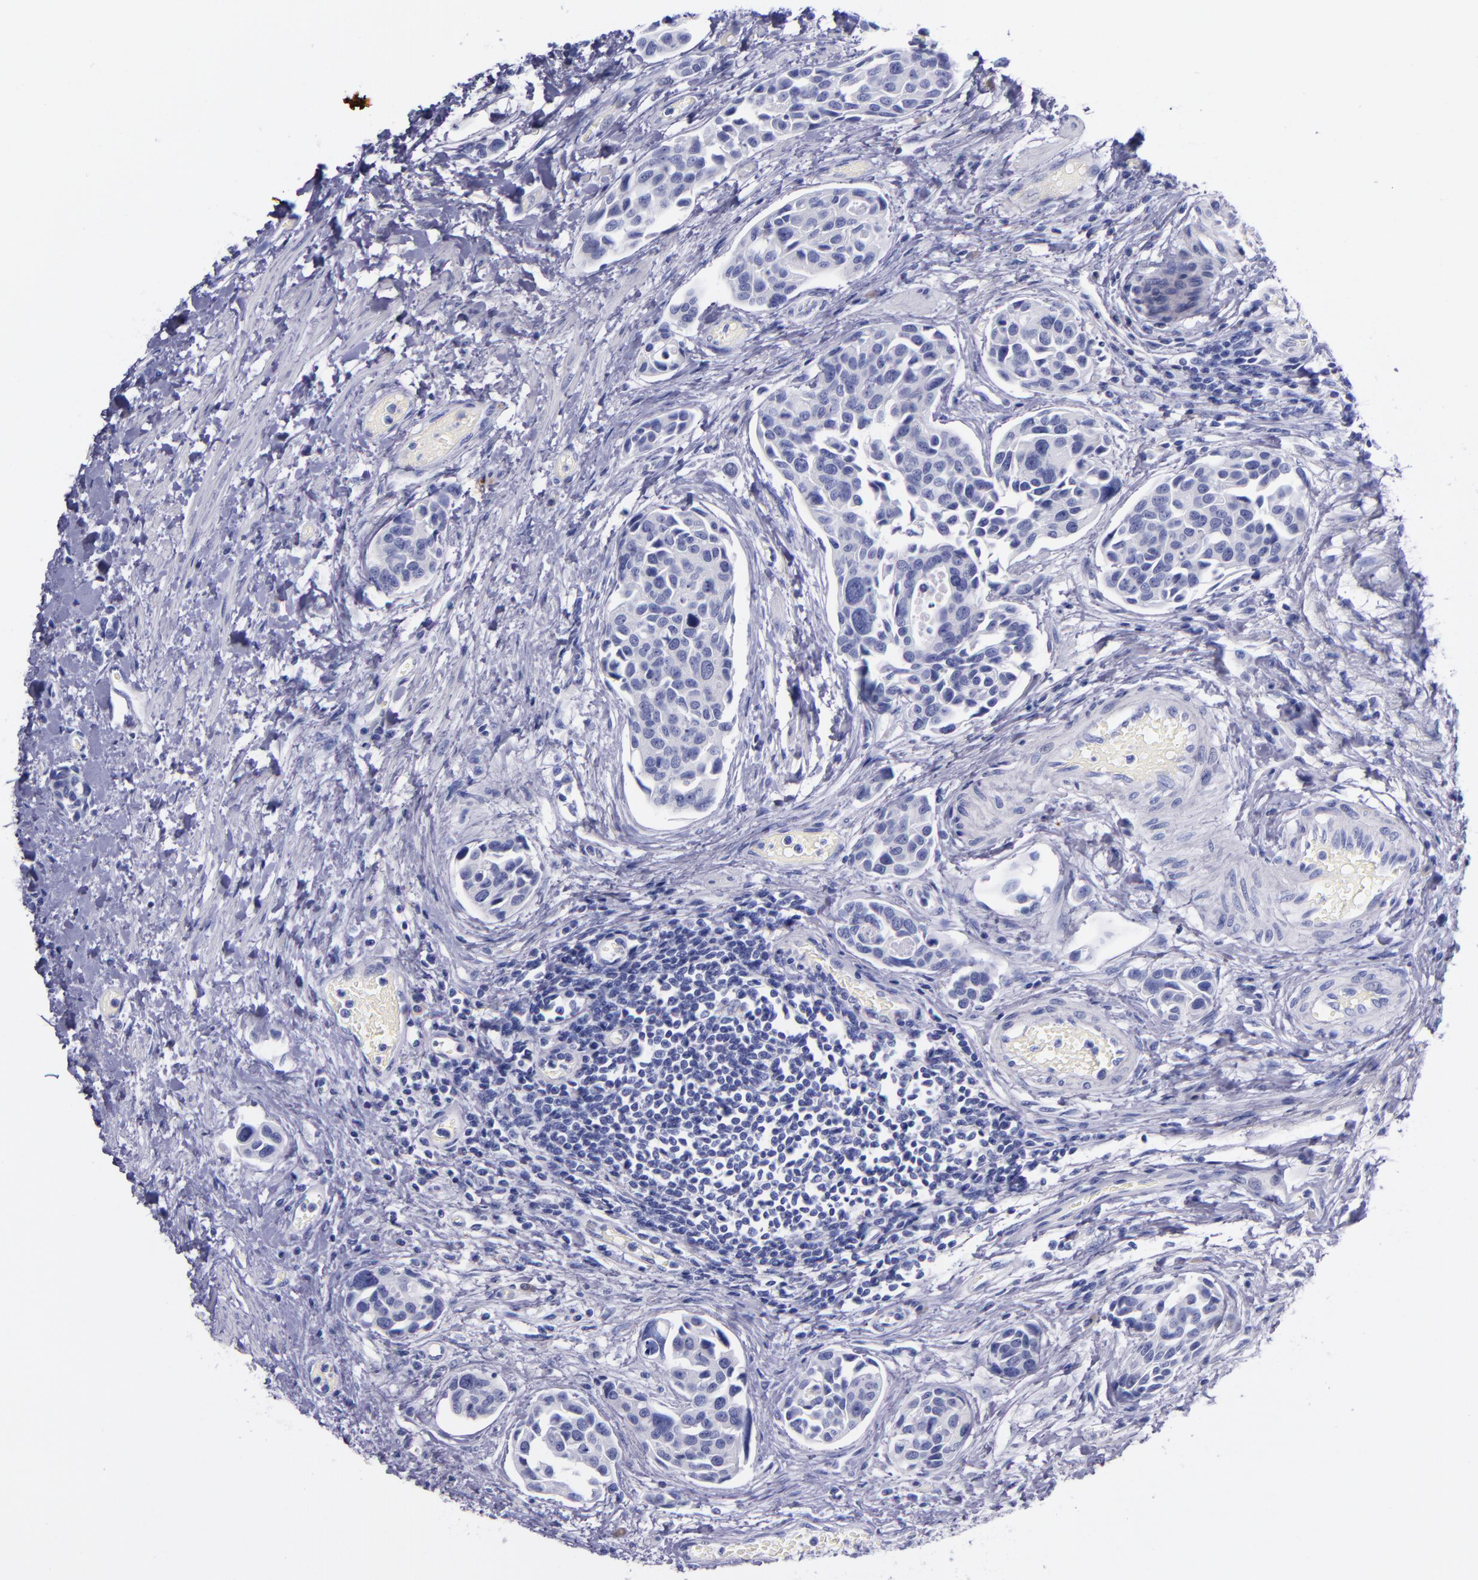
{"staining": {"intensity": "negative", "quantity": "none", "location": "none"}, "tissue": "urothelial cancer", "cell_type": "Tumor cells", "image_type": "cancer", "snomed": [{"axis": "morphology", "description": "Urothelial carcinoma, High grade"}, {"axis": "topography", "description": "Urinary bladder"}], "caption": "An image of urothelial cancer stained for a protein displays no brown staining in tumor cells.", "gene": "SV2A", "patient": {"sex": "male", "age": 78}}